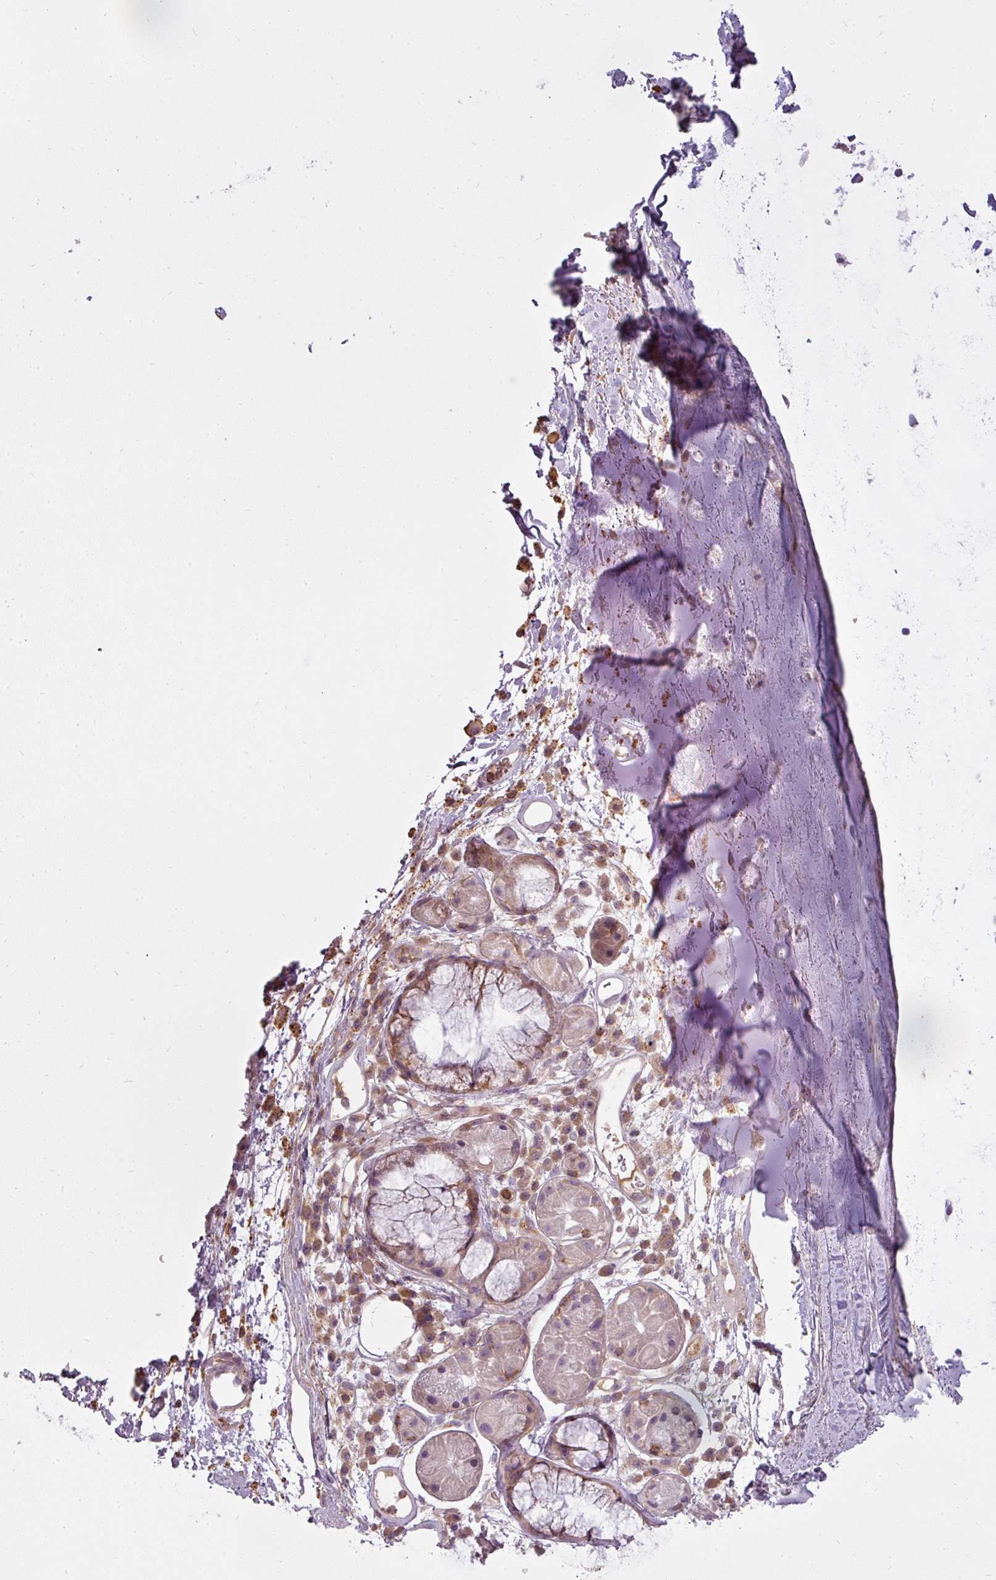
{"staining": {"intensity": "negative", "quantity": "none", "location": "none"}, "tissue": "soft tissue", "cell_type": "Chondrocytes", "image_type": "normal", "snomed": [{"axis": "morphology", "description": "Normal tissue, NOS"}, {"axis": "topography", "description": "Cartilage tissue"}], "caption": "The micrograph demonstrates no staining of chondrocytes in unremarkable soft tissue.", "gene": "STK4", "patient": {"sex": "male", "age": 80}}